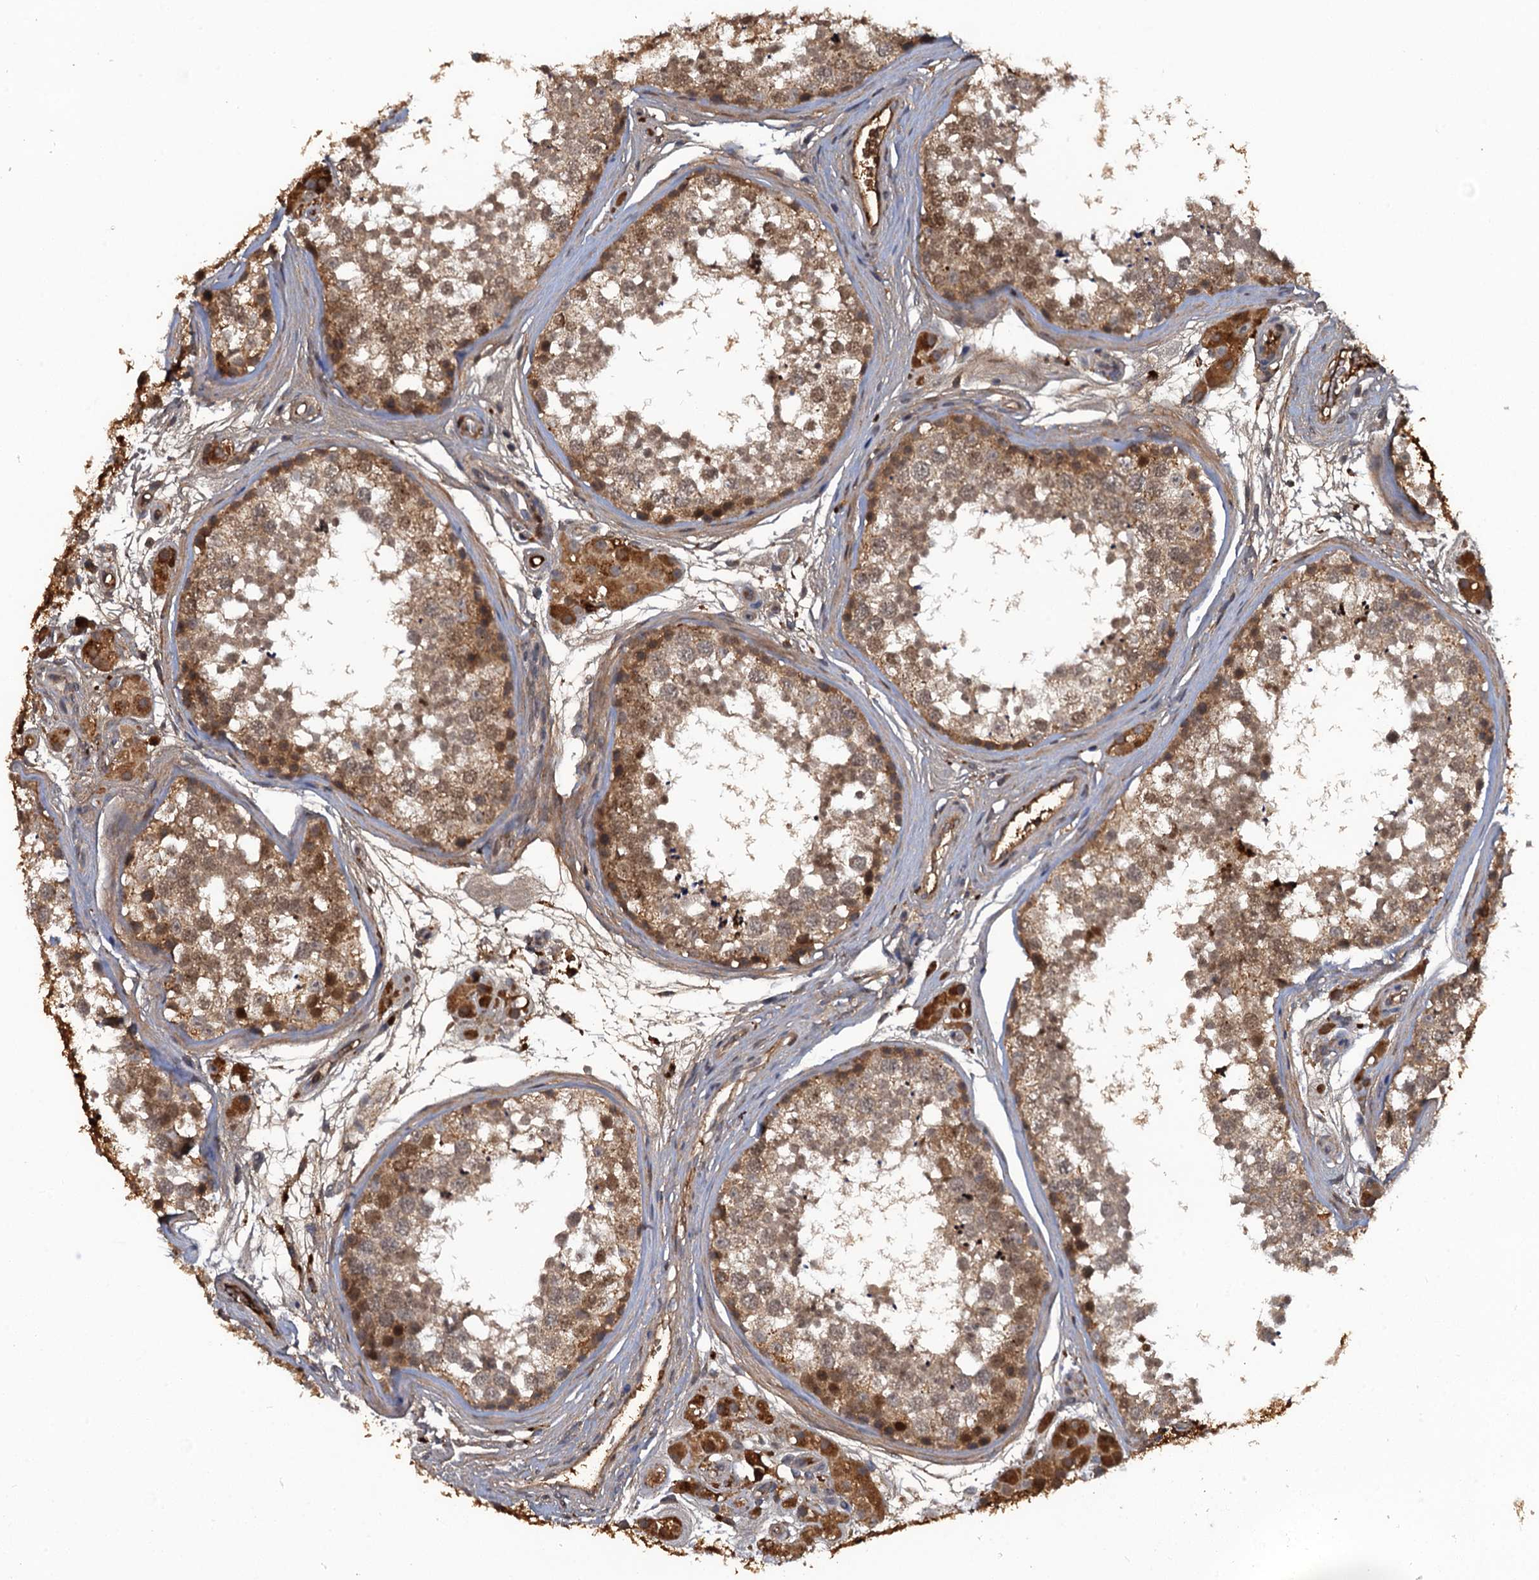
{"staining": {"intensity": "moderate", "quantity": "25%-75%", "location": "cytoplasmic/membranous,nuclear"}, "tissue": "testis", "cell_type": "Cells in seminiferous ducts", "image_type": "normal", "snomed": [{"axis": "morphology", "description": "Normal tissue, NOS"}, {"axis": "topography", "description": "Testis"}], "caption": "IHC staining of benign testis, which exhibits medium levels of moderate cytoplasmic/membranous,nuclear expression in approximately 25%-75% of cells in seminiferous ducts indicating moderate cytoplasmic/membranous,nuclear protein positivity. The staining was performed using DAB (3,3'-diaminobenzidine) (brown) for protein detection and nuclei were counterstained in hematoxylin (blue).", "gene": "HAPLN3", "patient": {"sex": "male", "age": 56}}